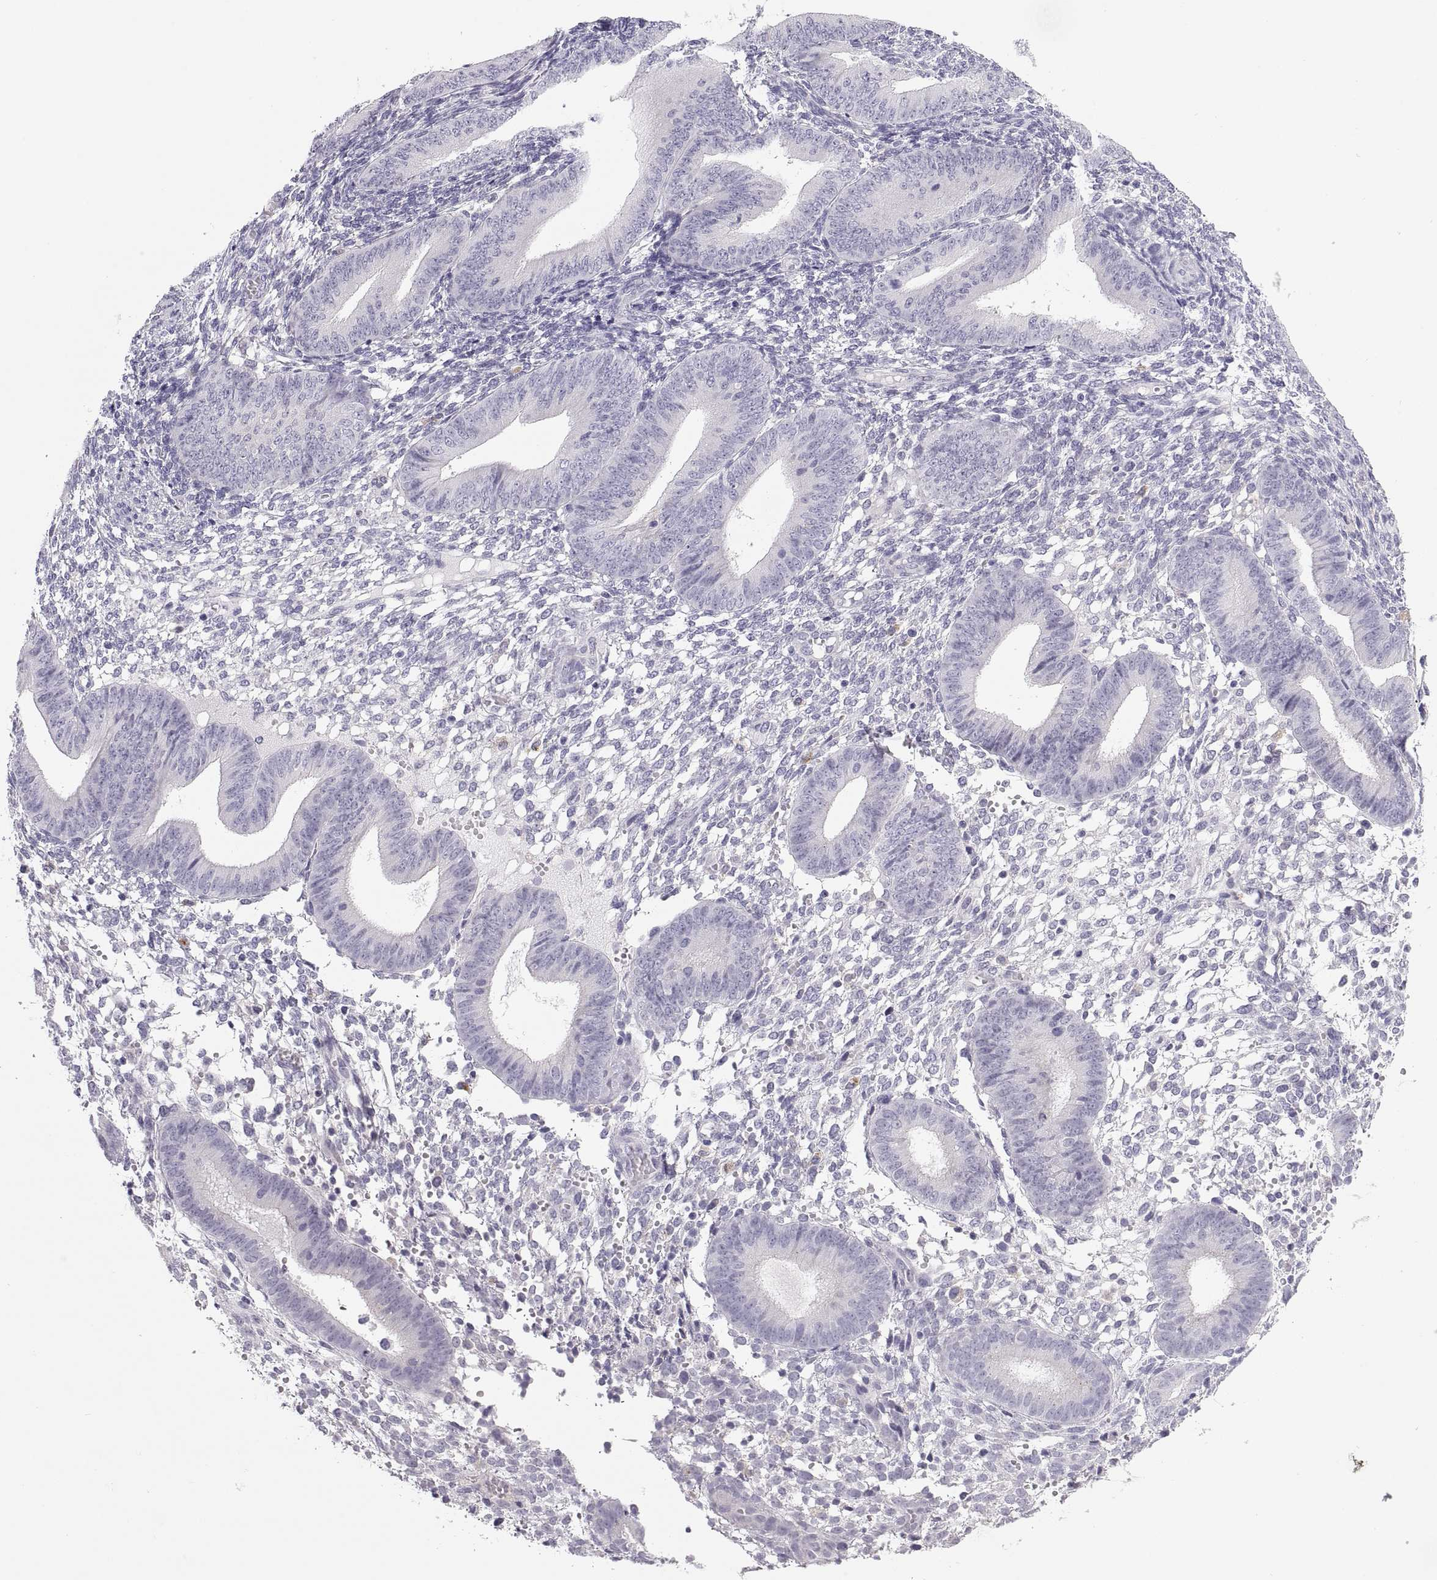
{"staining": {"intensity": "negative", "quantity": "none", "location": "none"}, "tissue": "endometrium", "cell_type": "Cells in endometrial stroma", "image_type": "normal", "snomed": [{"axis": "morphology", "description": "Normal tissue, NOS"}, {"axis": "topography", "description": "Endometrium"}], "caption": "Immunohistochemistry photomicrograph of normal endometrium: human endometrium stained with DAB reveals no significant protein positivity in cells in endometrial stroma. The staining was performed using DAB (3,3'-diaminobenzidine) to visualize the protein expression in brown, while the nuclei were stained in blue with hematoxylin (Magnification: 20x).", "gene": "RGS19", "patient": {"sex": "female", "age": 39}}